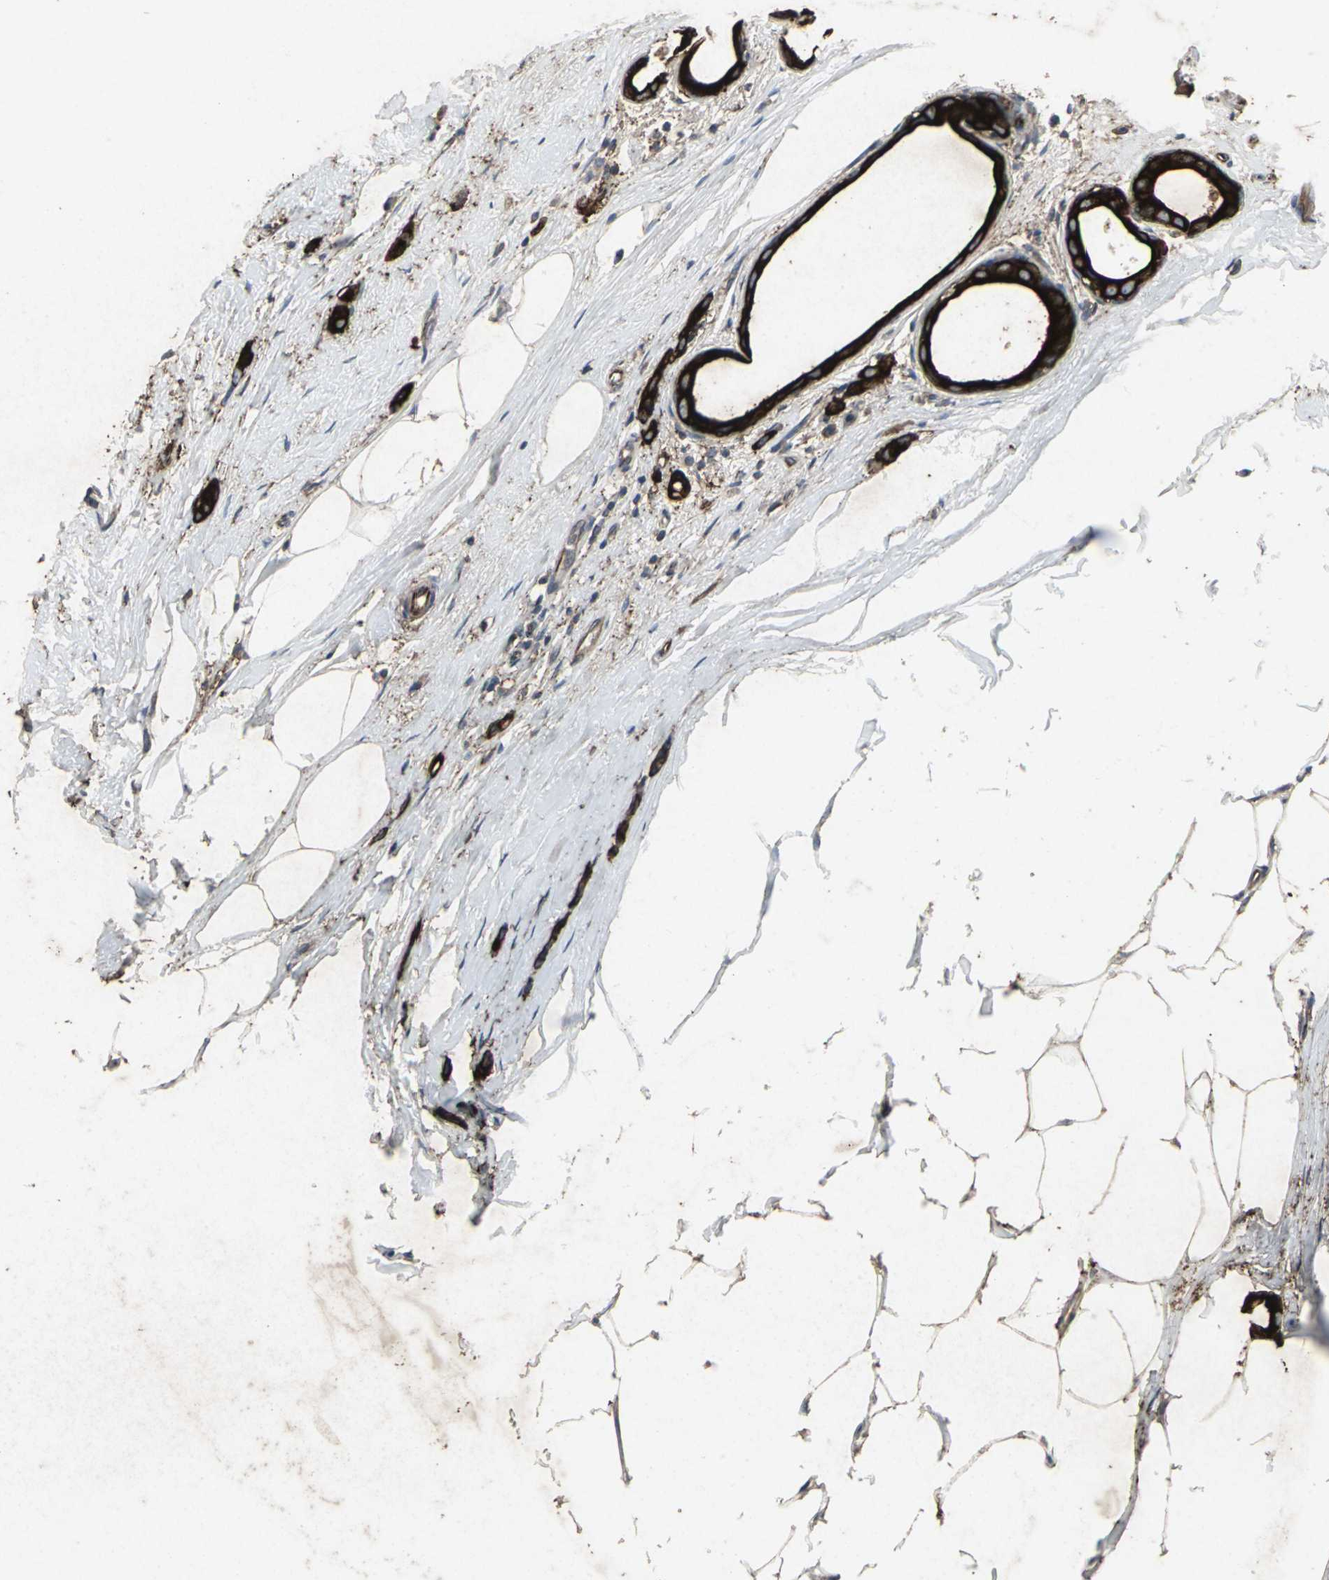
{"staining": {"intensity": "strong", "quantity": ">75%", "location": "cytoplasmic/membranous"}, "tissue": "breast cancer", "cell_type": "Tumor cells", "image_type": "cancer", "snomed": [{"axis": "morphology", "description": "Lobular carcinoma"}, {"axis": "topography", "description": "Breast"}], "caption": "A brown stain highlights strong cytoplasmic/membranous expression of a protein in human breast cancer (lobular carcinoma) tumor cells.", "gene": "CCR9", "patient": {"sex": "female", "age": 55}}